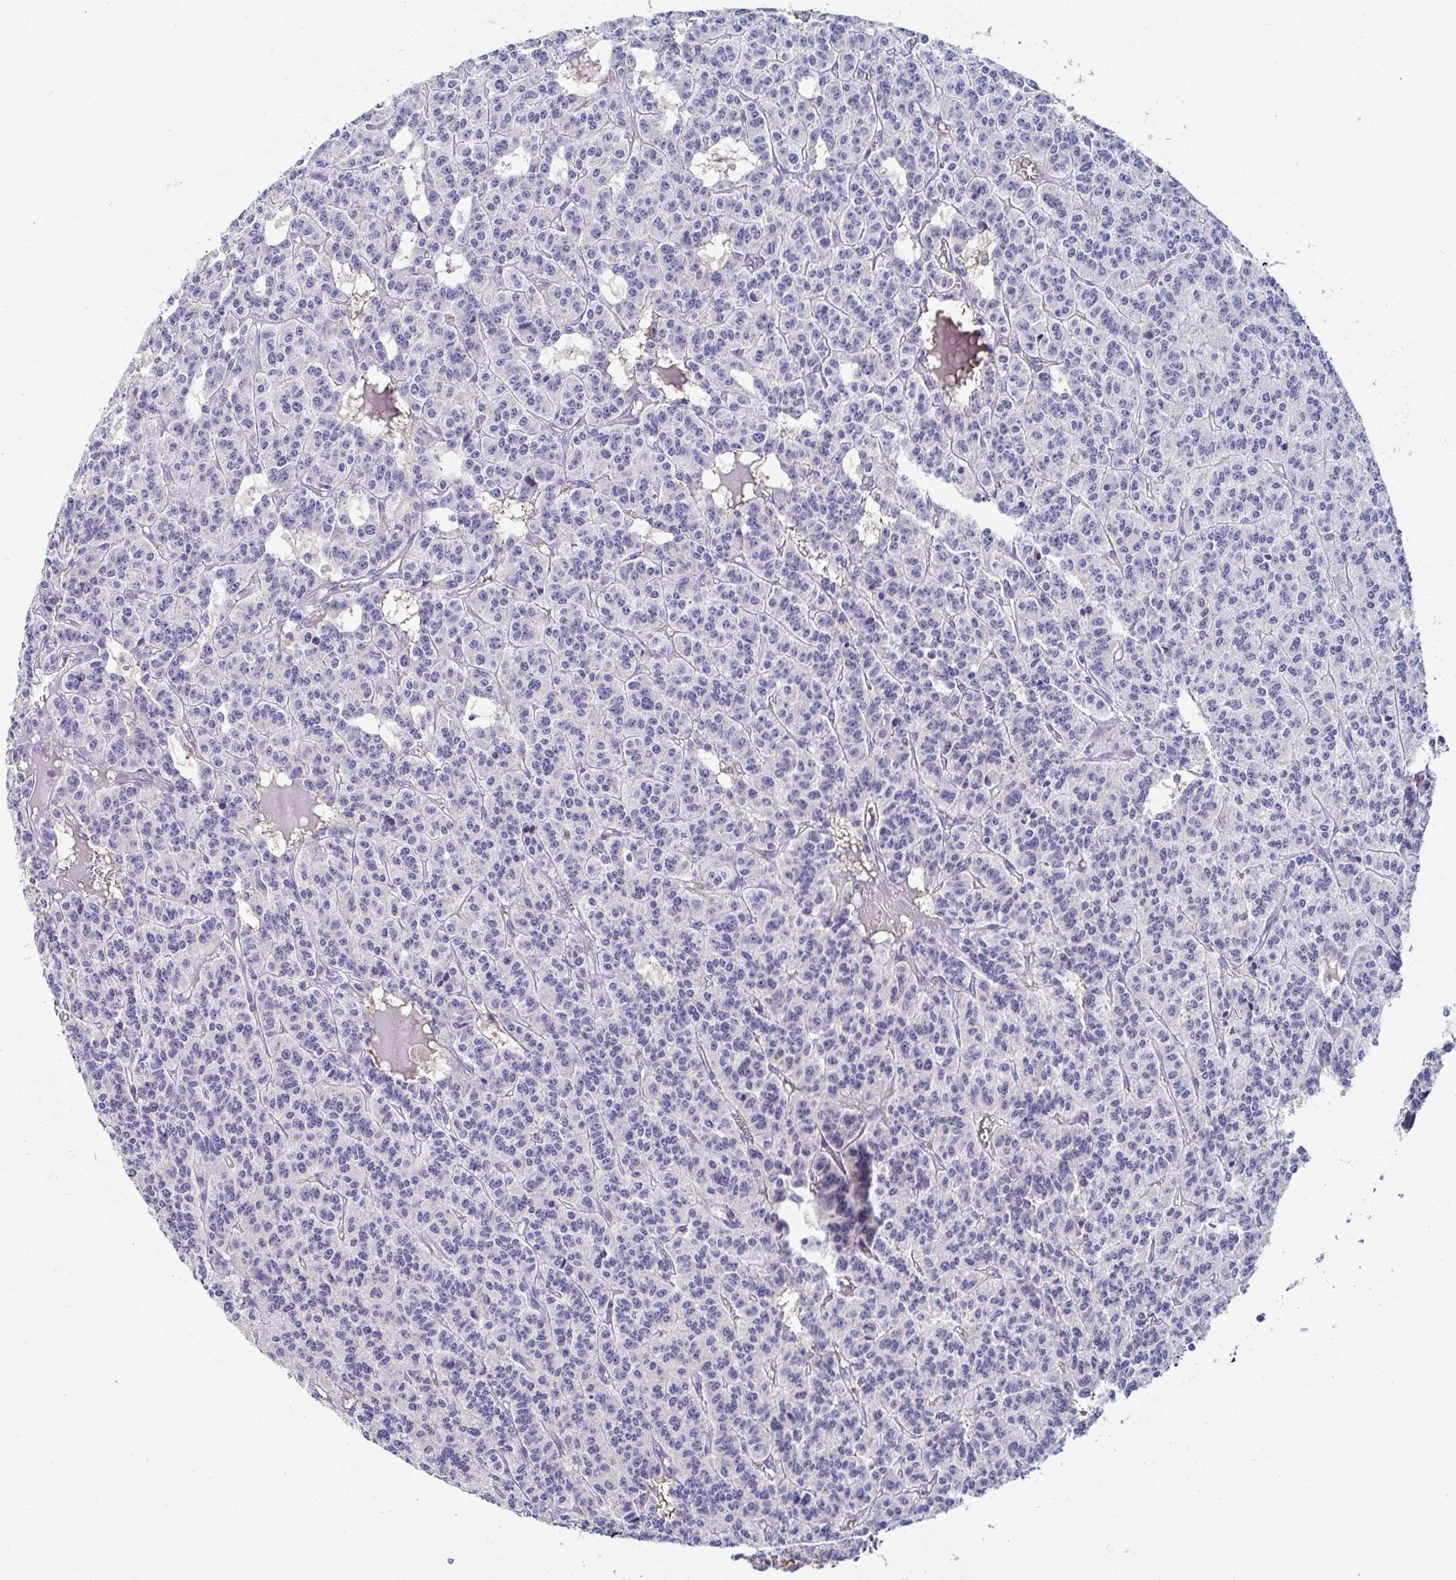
{"staining": {"intensity": "negative", "quantity": "none", "location": "none"}, "tissue": "carcinoid", "cell_type": "Tumor cells", "image_type": "cancer", "snomed": [{"axis": "morphology", "description": "Carcinoid, malignant, NOS"}, {"axis": "topography", "description": "Lung"}], "caption": "An IHC micrograph of carcinoid is shown. There is no staining in tumor cells of carcinoid.", "gene": "C4orf17", "patient": {"sex": "female", "age": 71}}